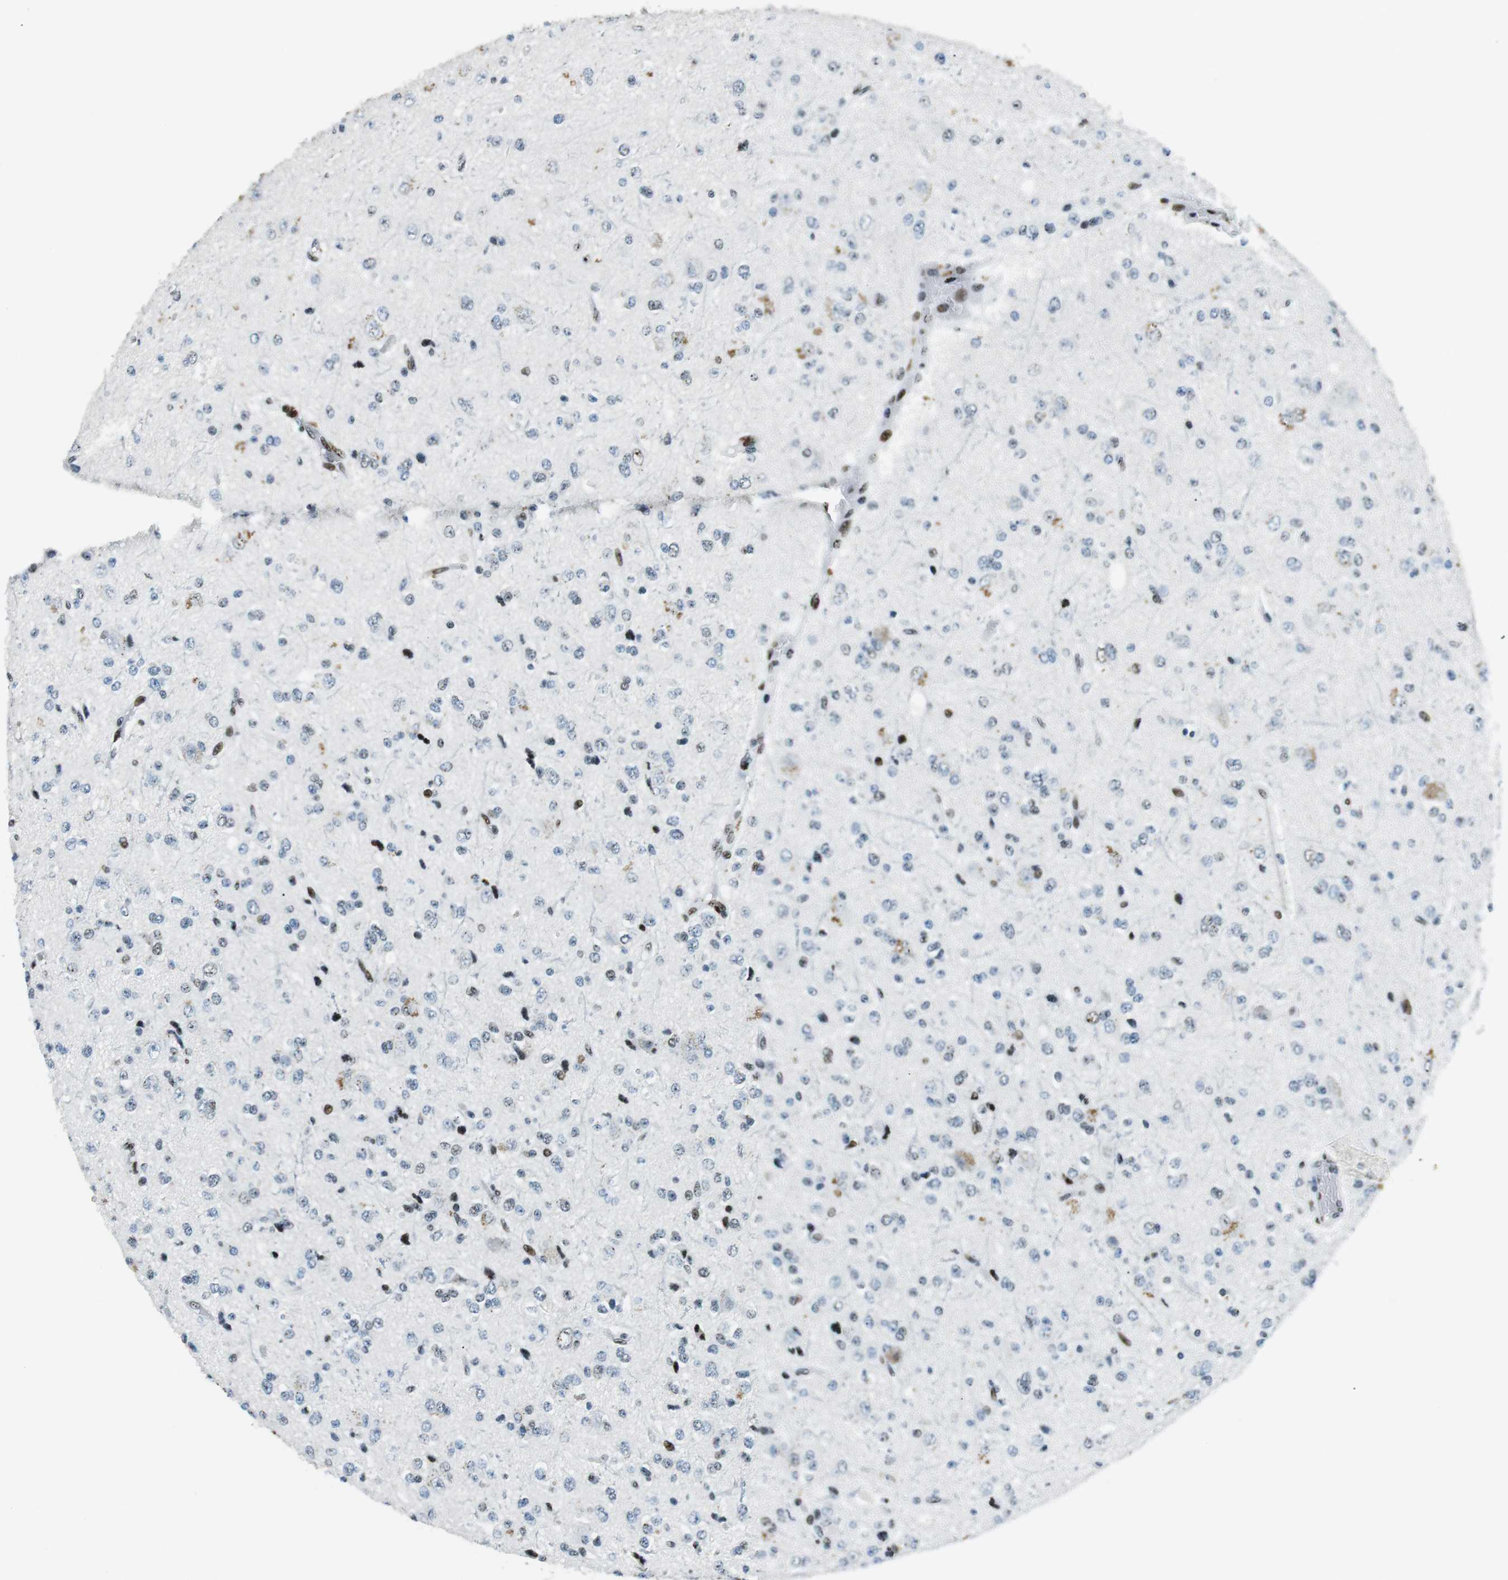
{"staining": {"intensity": "moderate", "quantity": "<25%", "location": "nuclear"}, "tissue": "glioma", "cell_type": "Tumor cells", "image_type": "cancer", "snomed": [{"axis": "morphology", "description": "Glioma, malignant, High grade"}, {"axis": "topography", "description": "pancreas cauda"}], "caption": "The photomicrograph exhibits staining of glioma, revealing moderate nuclear protein positivity (brown color) within tumor cells.", "gene": "PML", "patient": {"sex": "male", "age": 60}}